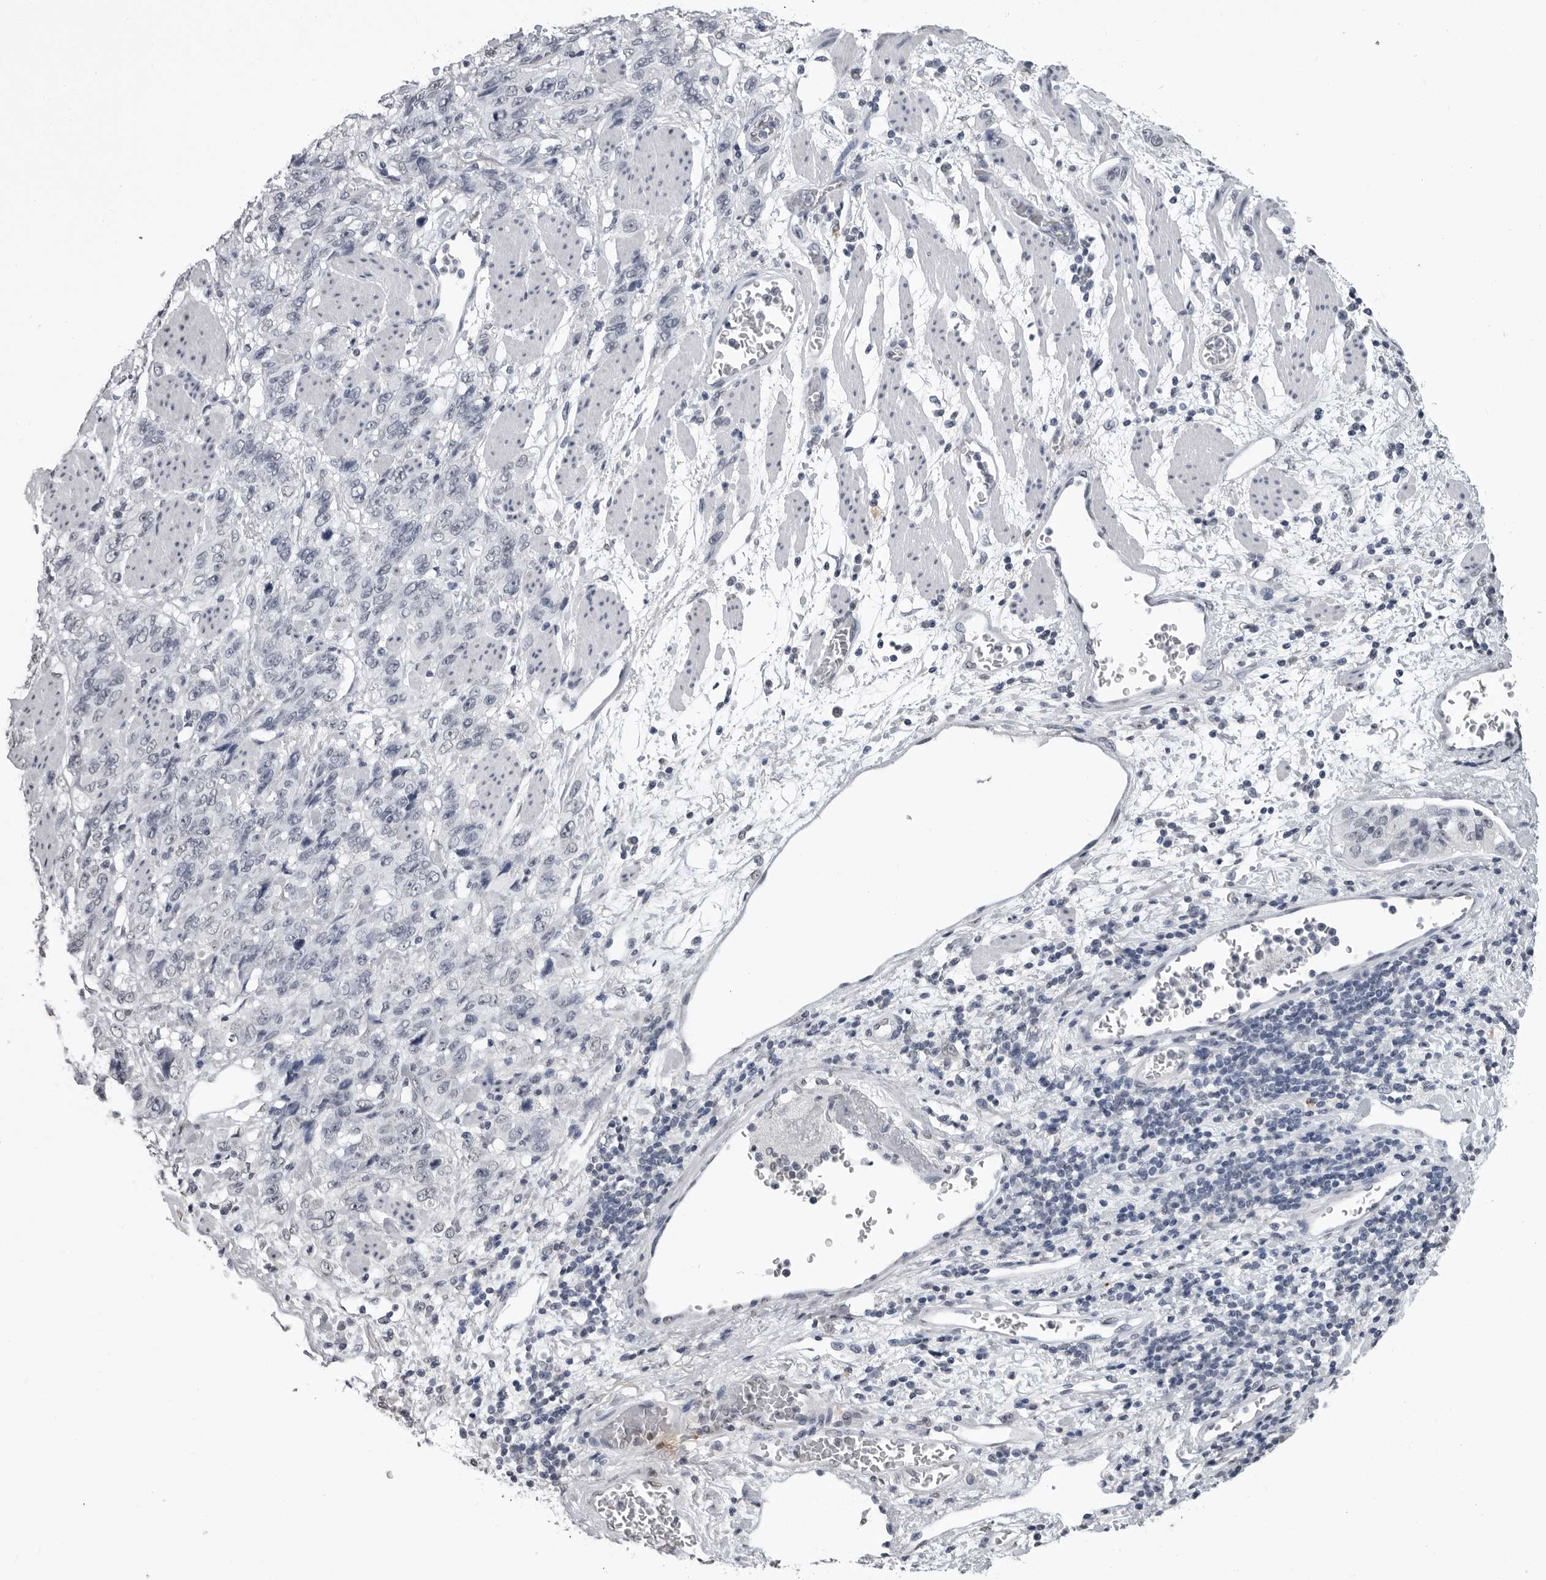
{"staining": {"intensity": "negative", "quantity": "none", "location": "none"}, "tissue": "stomach cancer", "cell_type": "Tumor cells", "image_type": "cancer", "snomed": [{"axis": "morphology", "description": "Adenocarcinoma, NOS"}, {"axis": "topography", "description": "Stomach"}], "caption": "A high-resolution image shows IHC staining of stomach cancer, which demonstrates no significant positivity in tumor cells. The staining is performed using DAB (3,3'-diaminobenzidine) brown chromogen with nuclei counter-stained in using hematoxylin.", "gene": "HEPACAM", "patient": {"sex": "male", "age": 48}}